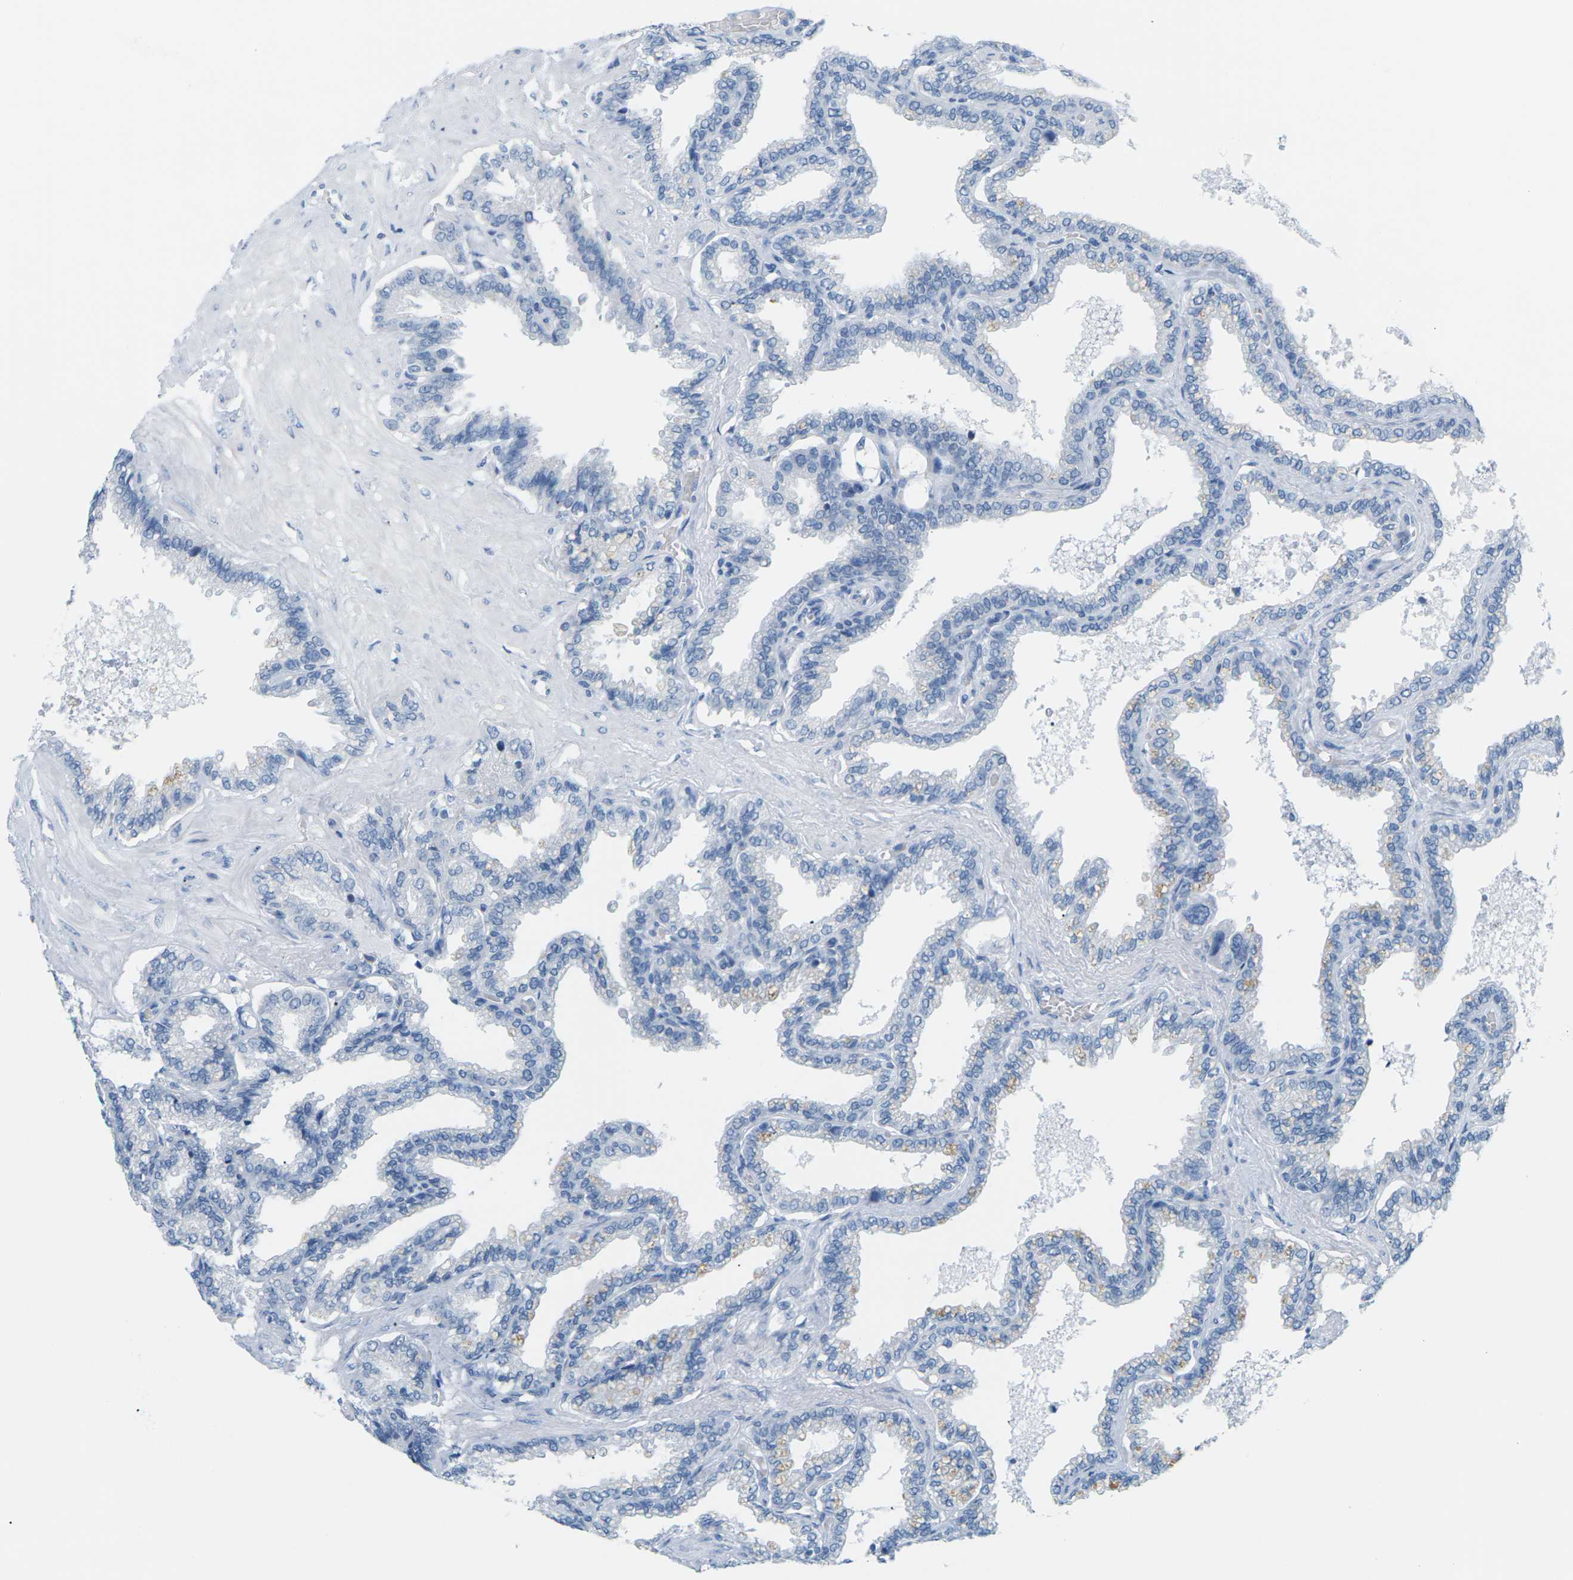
{"staining": {"intensity": "negative", "quantity": "none", "location": "none"}, "tissue": "seminal vesicle", "cell_type": "Glandular cells", "image_type": "normal", "snomed": [{"axis": "morphology", "description": "Normal tissue, NOS"}, {"axis": "topography", "description": "Seminal veicle"}], "caption": "IHC micrograph of benign seminal vesicle: human seminal vesicle stained with DAB (3,3'-diaminobenzidine) exhibits no significant protein staining in glandular cells. The staining was performed using DAB (3,3'-diaminobenzidine) to visualize the protein expression in brown, while the nuclei were stained in blue with hematoxylin (Magnification: 20x).", "gene": "SLC12A1", "patient": {"sex": "male", "age": 46}}